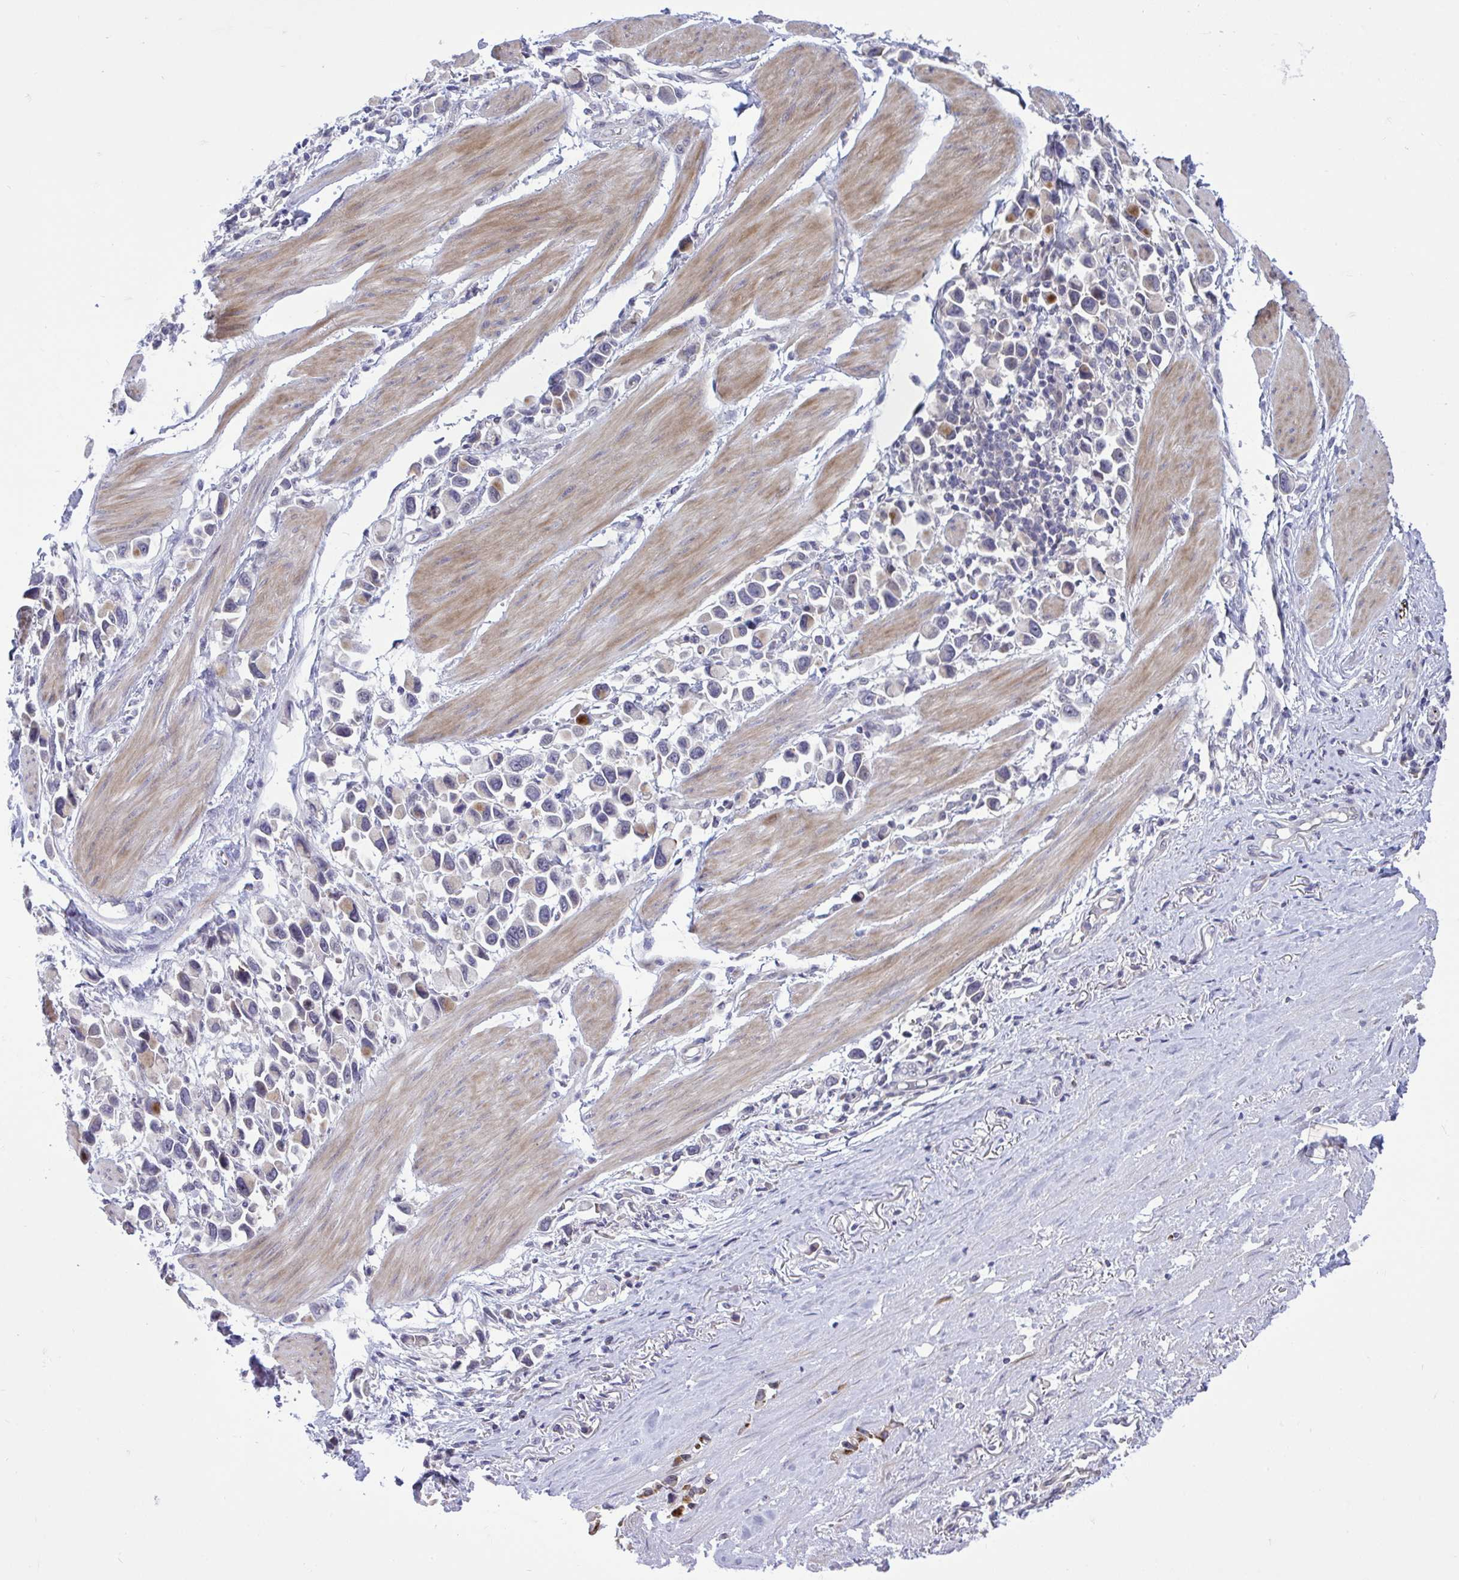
{"staining": {"intensity": "moderate", "quantity": "<25%", "location": "cytoplasmic/membranous"}, "tissue": "stomach cancer", "cell_type": "Tumor cells", "image_type": "cancer", "snomed": [{"axis": "morphology", "description": "Adenocarcinoma, NOS"}, {"axis": "topography", "description": "Stomach"}], "caption": "Protein expression analysis of human stomach adenocarcinoma reveals moderate cytoplasmic/membranous positivity in about <25% of tumor cells. (IHC, brightfield microscopy, high magnification).", "gene": "HMBOX1", "patient": {"sex": "female", "age": 81}}